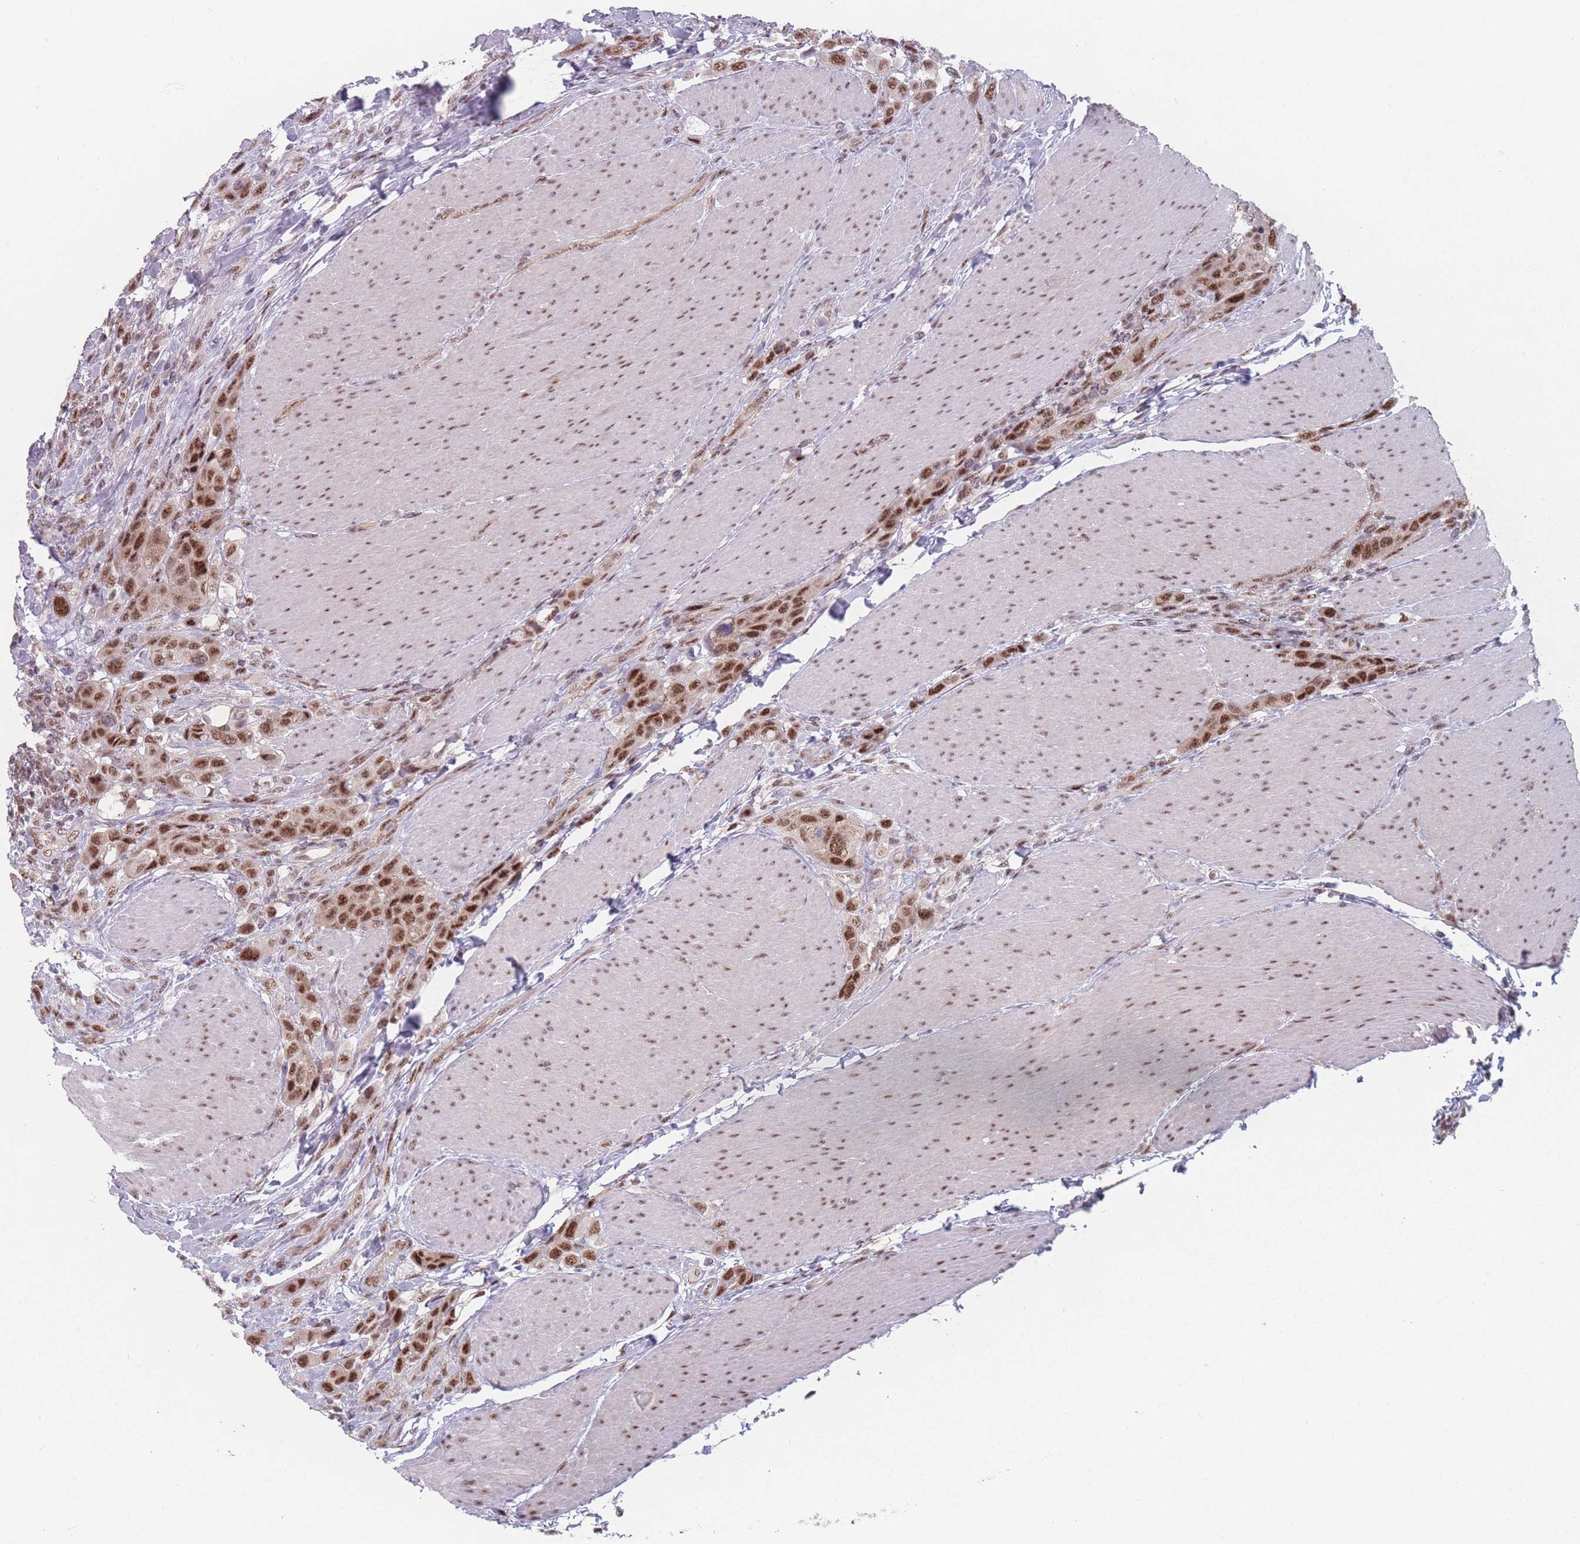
{"staining": {"intensity": "moderate", "quantity": ">75%", "location": "nuclear"}, "tissue": "urothelial cancer", "cell_type": "Tumor cells", "image_type": "cancer", "snomed": [{"axis": "morphology", "description": "Urothelial carcinoma, High grade"}, {"axis": "topography", "description": "Urinary bladder"}], "caption": "Moderate nuclear staining is appreciated in approximately >75% of tumor cells in urothelial cancer.", "gene": "ZC3H14", "patient": {"sex": "male", "age": 50}}